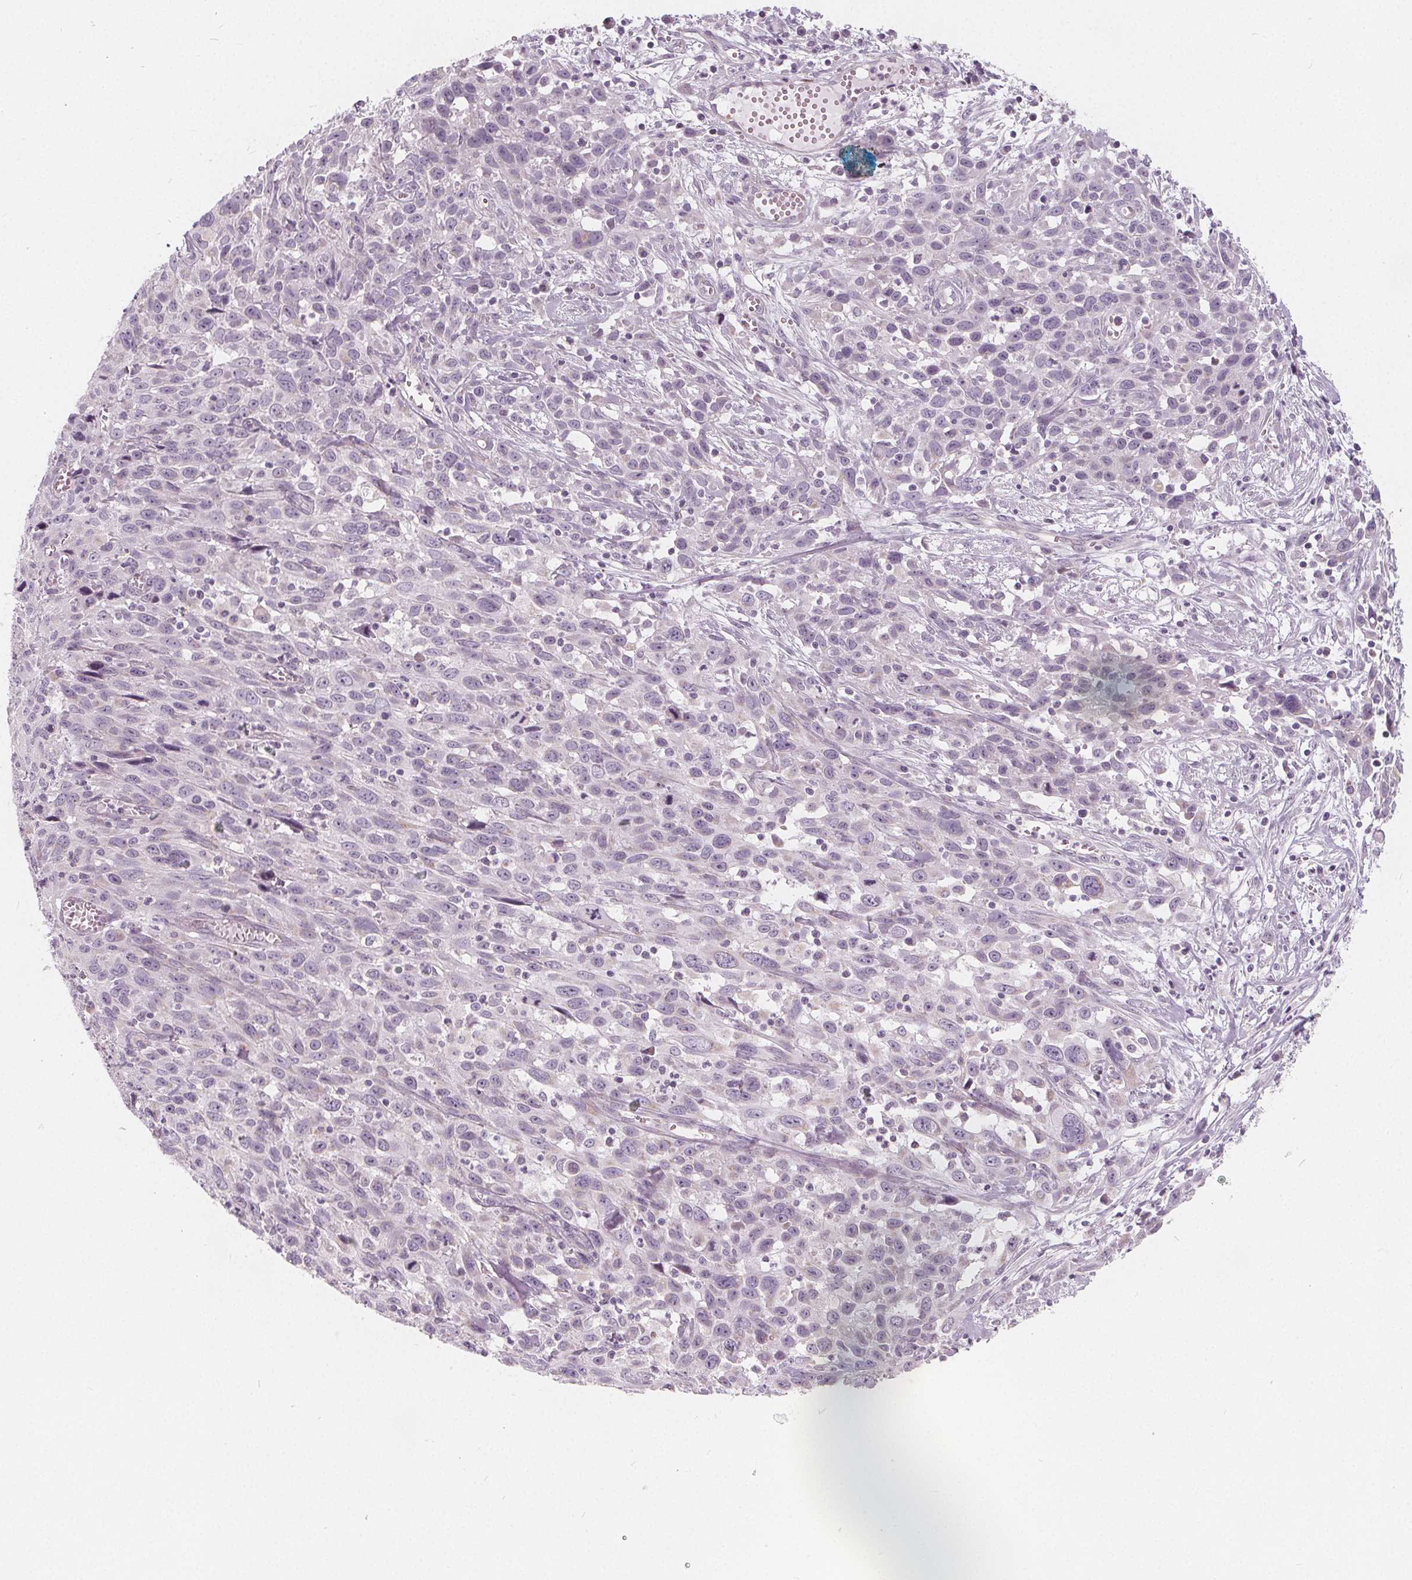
{"staining": {"intensity": "negative", "quantity": "none", "location": "none"}, "tissue": "cervical cancer", "cell_type": "Tumor cells", "image_type": "cancer", "snomed": [{"axis": "morphology", "description": "Squamous cell carcinoma, NOS"}, {"axis": "topography", "description": "Cervix"}], "caption": "Squamous cell carcinoma (cervical) stained for a protein using immunohistochemistry (IHC) reveals no positivity tumor cells.", "gene": "NUP210L", "patient": {"sex": "female", "age": 38}}